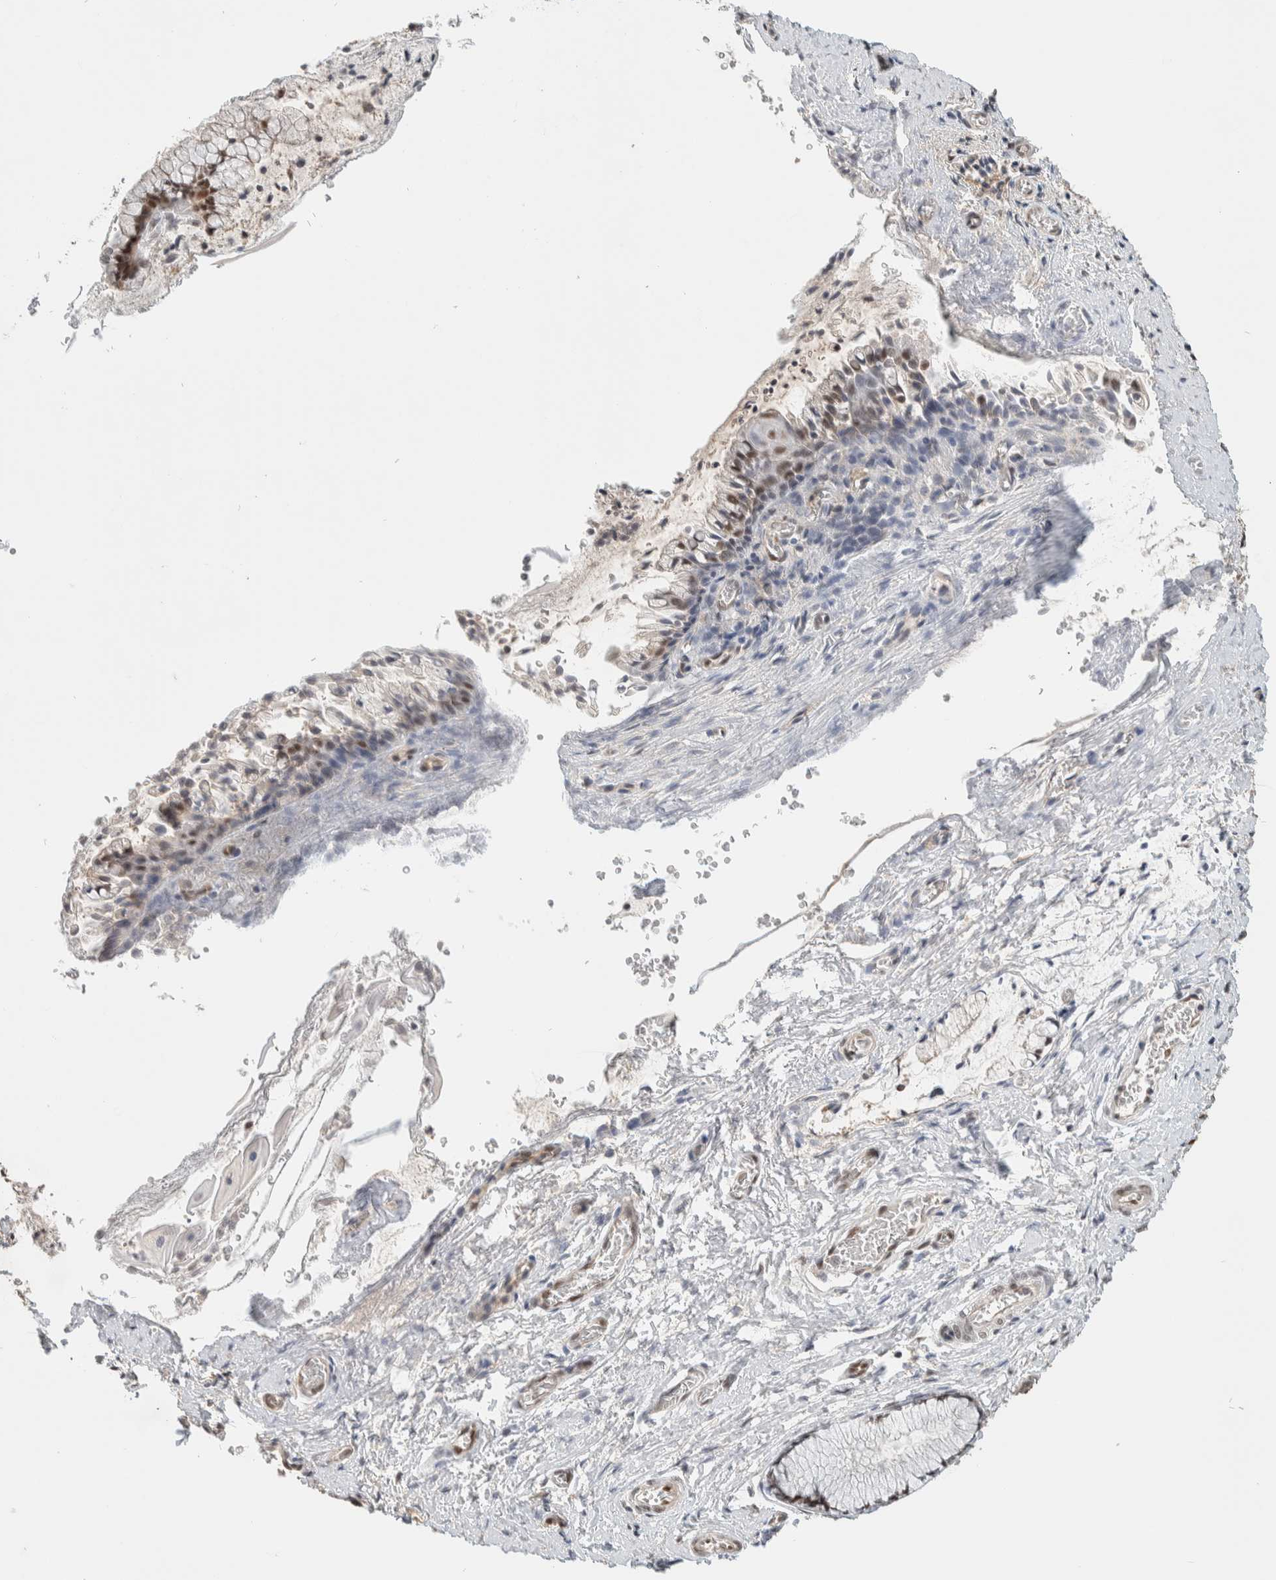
{"staining": {"intensity": "moderate", "quantity": ">75%", "location": "nuclear"}, "tissue": "cervix", "cell_type": "Glandular cells", "image_type": "normal", "snomed": [{"axis": "morphology", "description": "Normal tissue, NOS"}, {"axis": "topography", "description": "Cervix"}], "caption": "DAB (3,3'-diaminobenzidine) immunohistochemical staining of unremarkable human cervix demonstrates moderate nuclear protein positivity in approximately >75% of glandular cells. Nuclei are stained in blue.", "gene": "PUS7", "patient": {"sex": "female", "age": 55}}